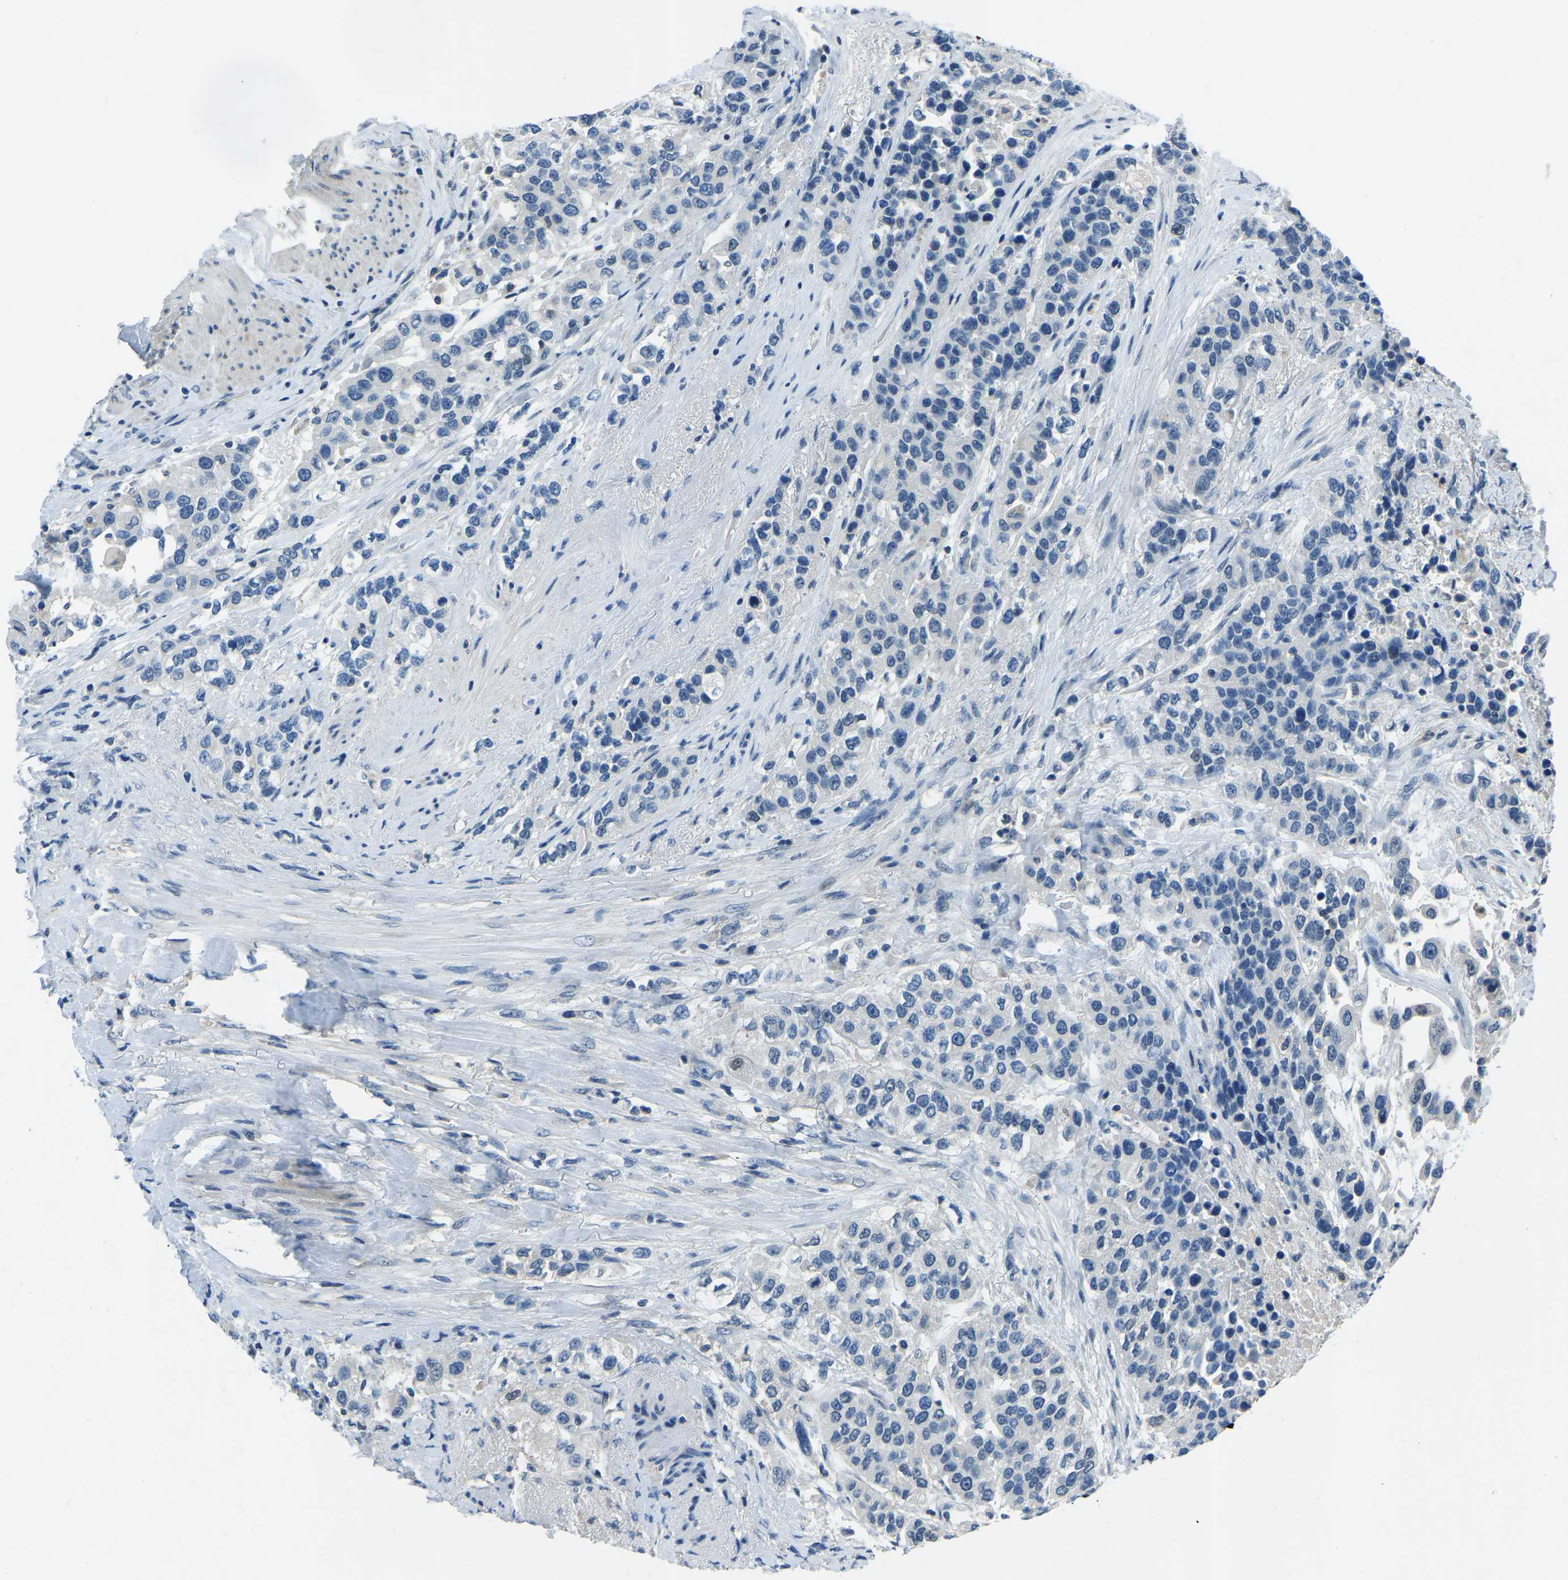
{"staining": {"intensity": "negative", "quantity": "none", "location": "none"}, "tissue": "urothelial cancer", "cell_type": "Tumor cells", "image_type": "cancer", "snomed": [{"axis": "morphology", "description": "Urothelial carcinoma, High grade"}, {"axis": "topography", "description": "Urinary bladder"}], "caption": "The image reveals no staining of tumor cells in urothelial carcinoma (high-grade).", "gene": "XIRP1", "patient": {"sex": "female", "age": 80}}